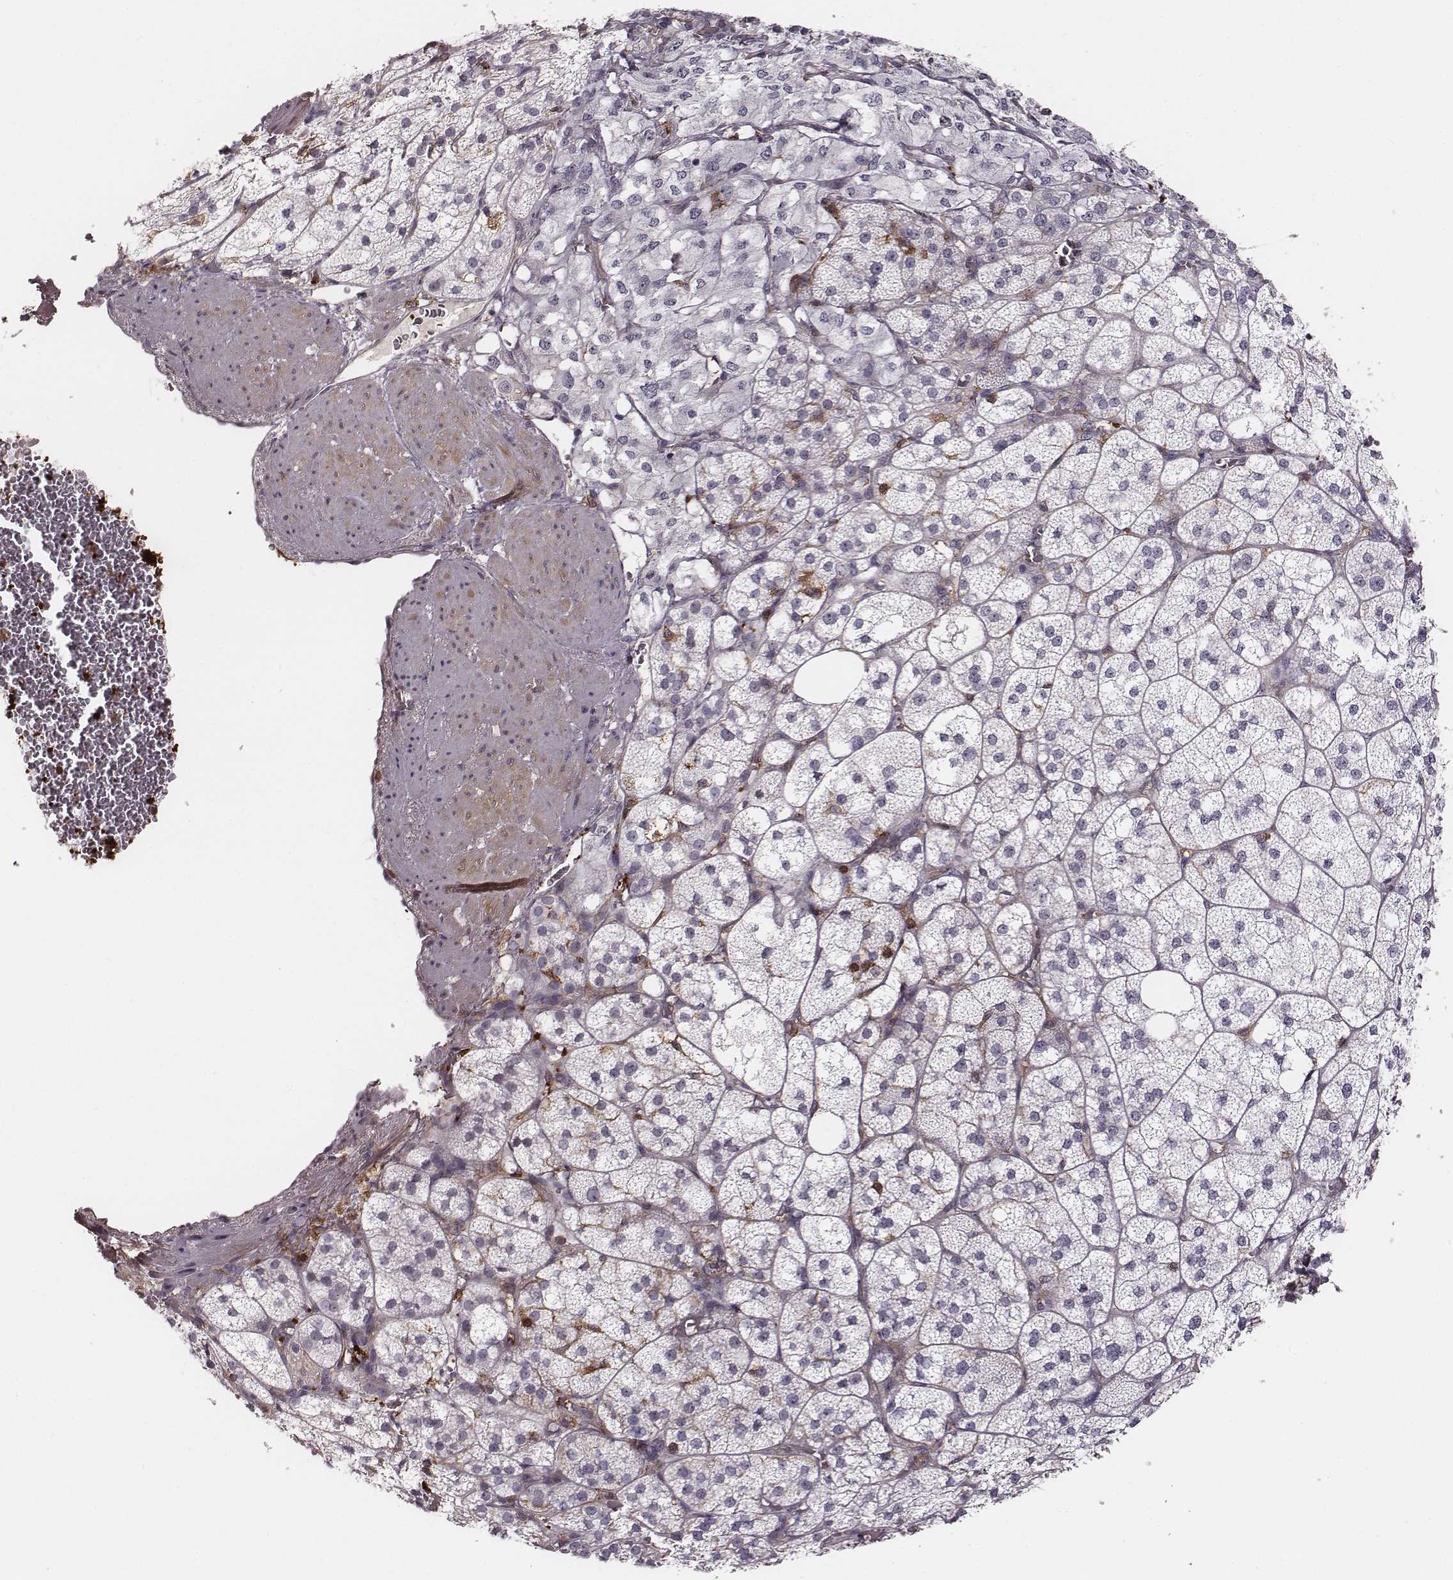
{"staining": {"intensity": "negative", "quantity": "none", "location": "none"}, "tissue": "adrenal gland", "cell_type": "Glandular cells", "image_type": "normal", "snomed": [{"axis": "morphology", "description": "Normal tissue, NOS"}, {"axis": "topography", "description": "Adrenal gland"}], "caption": "Protein analysis of benign adrenal gland reveals no significant expression in glandular cells.", "gene": "ZYX", "patient": {"sex": "female", "age": 60}}